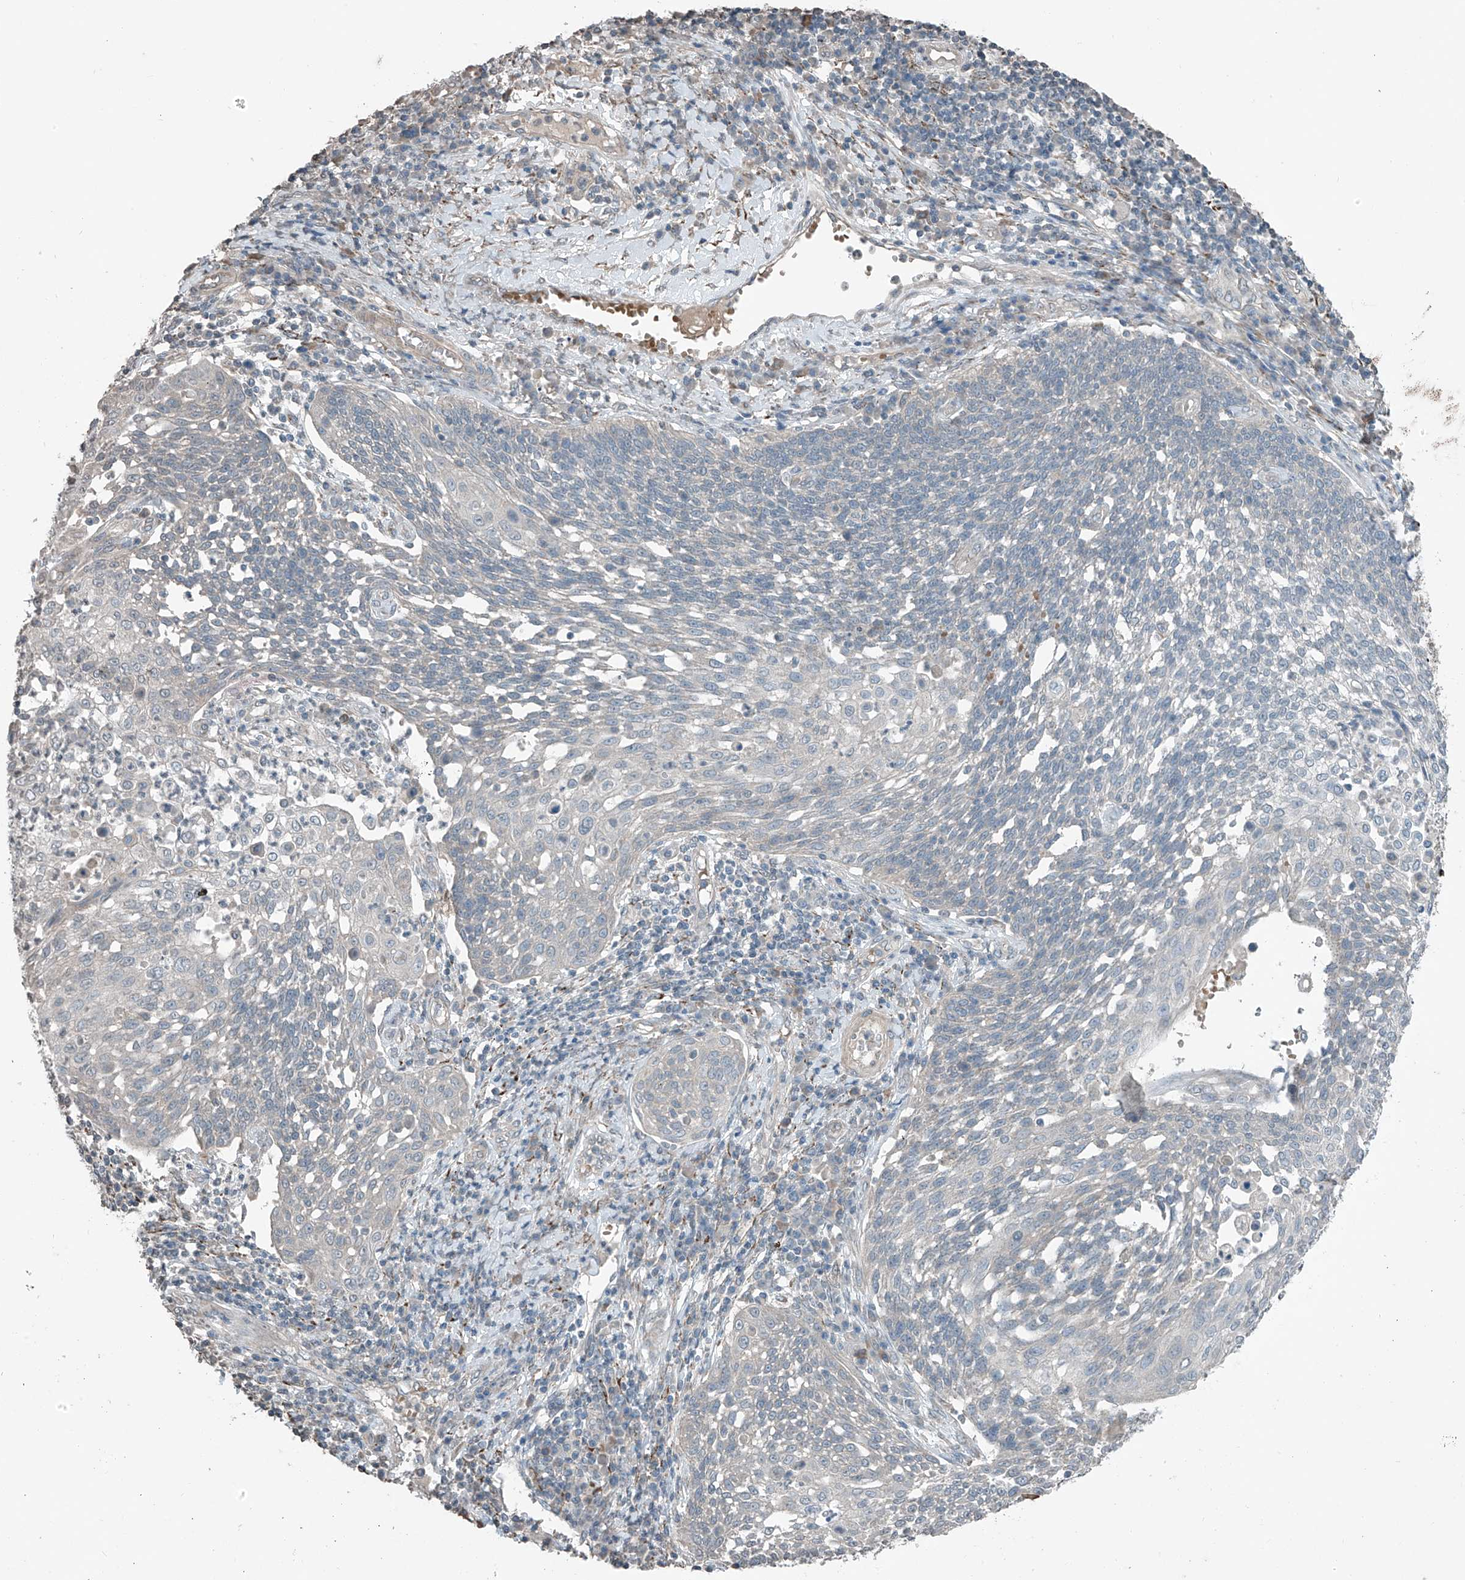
{"staining": {"intensity": "negative", "quantity": "none", "location": "none"}, "tissue": "cervical cancer", "cell_type": "Tumor cells", "image_type": "cancer", "snomed": [{"axis": "morphology", "description": "Squamous cell carcinoma, NOS"}, {"axis": "topography", "description": "Cervix"}], "caption": "Photomicrograph shows no protein staining in tumor cells of cervical squamous cell carcinoma tissue.", "gene": "HOXA11", "patient": {"sex": "female", "age": 34}}